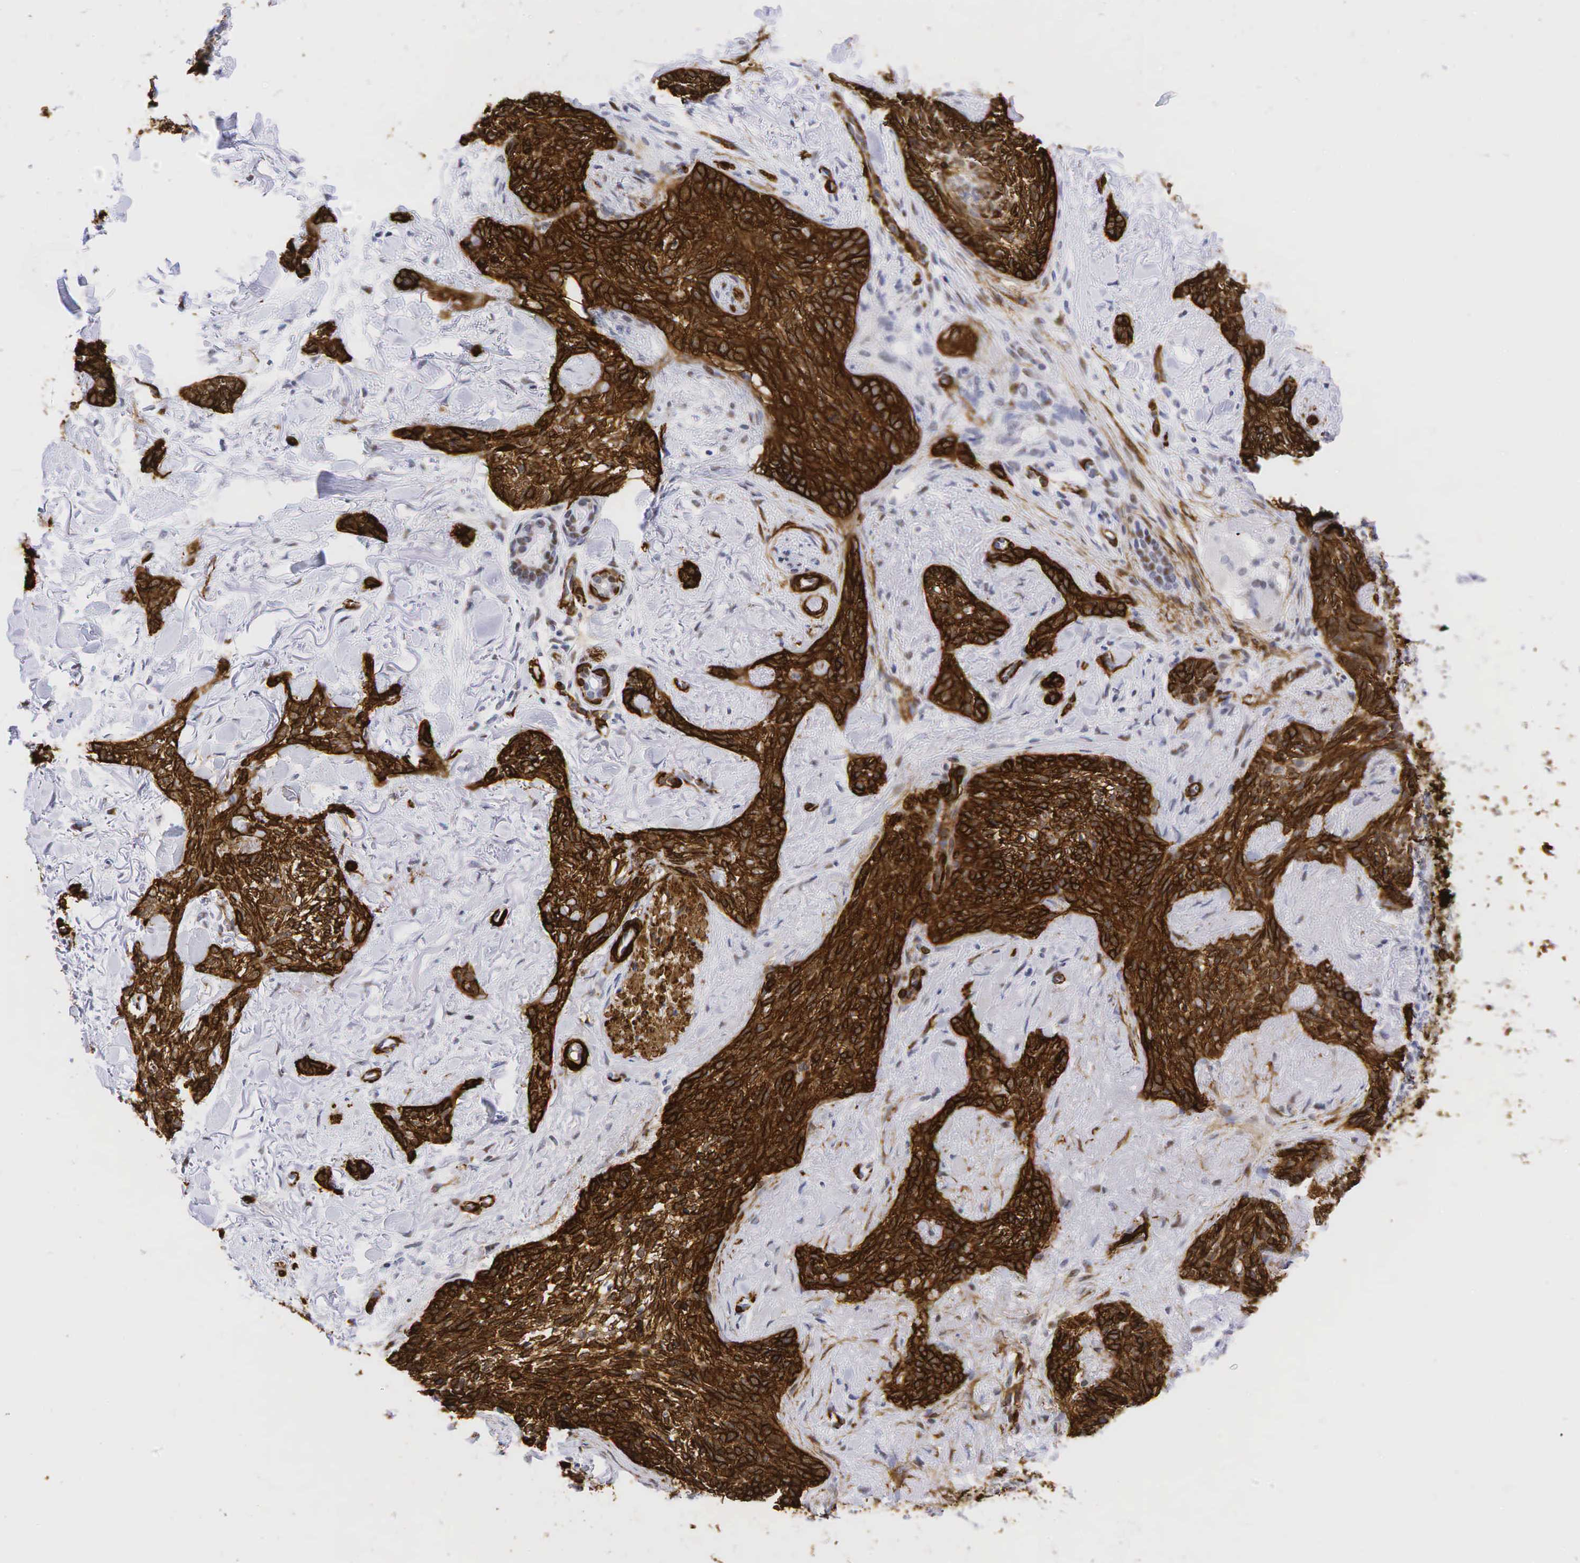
{"staining": {"intensity": "strong", "quantity": ">75%", "location": "cytoplasmic/membranous,nuclear"}, "tissue": "skin cancer", "cell_type": "Tumor cells", "image_type": "cancer", "snomed": [{"axis": "morphology", "description": "Basal cell carcinoma"}, {"axis": "topography", "description": "Skin"}], "caption": "Immunohistochemistry (IHC) of skin cancer exhibits high levels of strong cytoplasmic/membranous and nuclear positivity in about >75% of tumor cells. (IHC, brightfield microscopy, high magnification).", "gene": "ACTA2", "patient": {"sex": "female", "age": 62}}